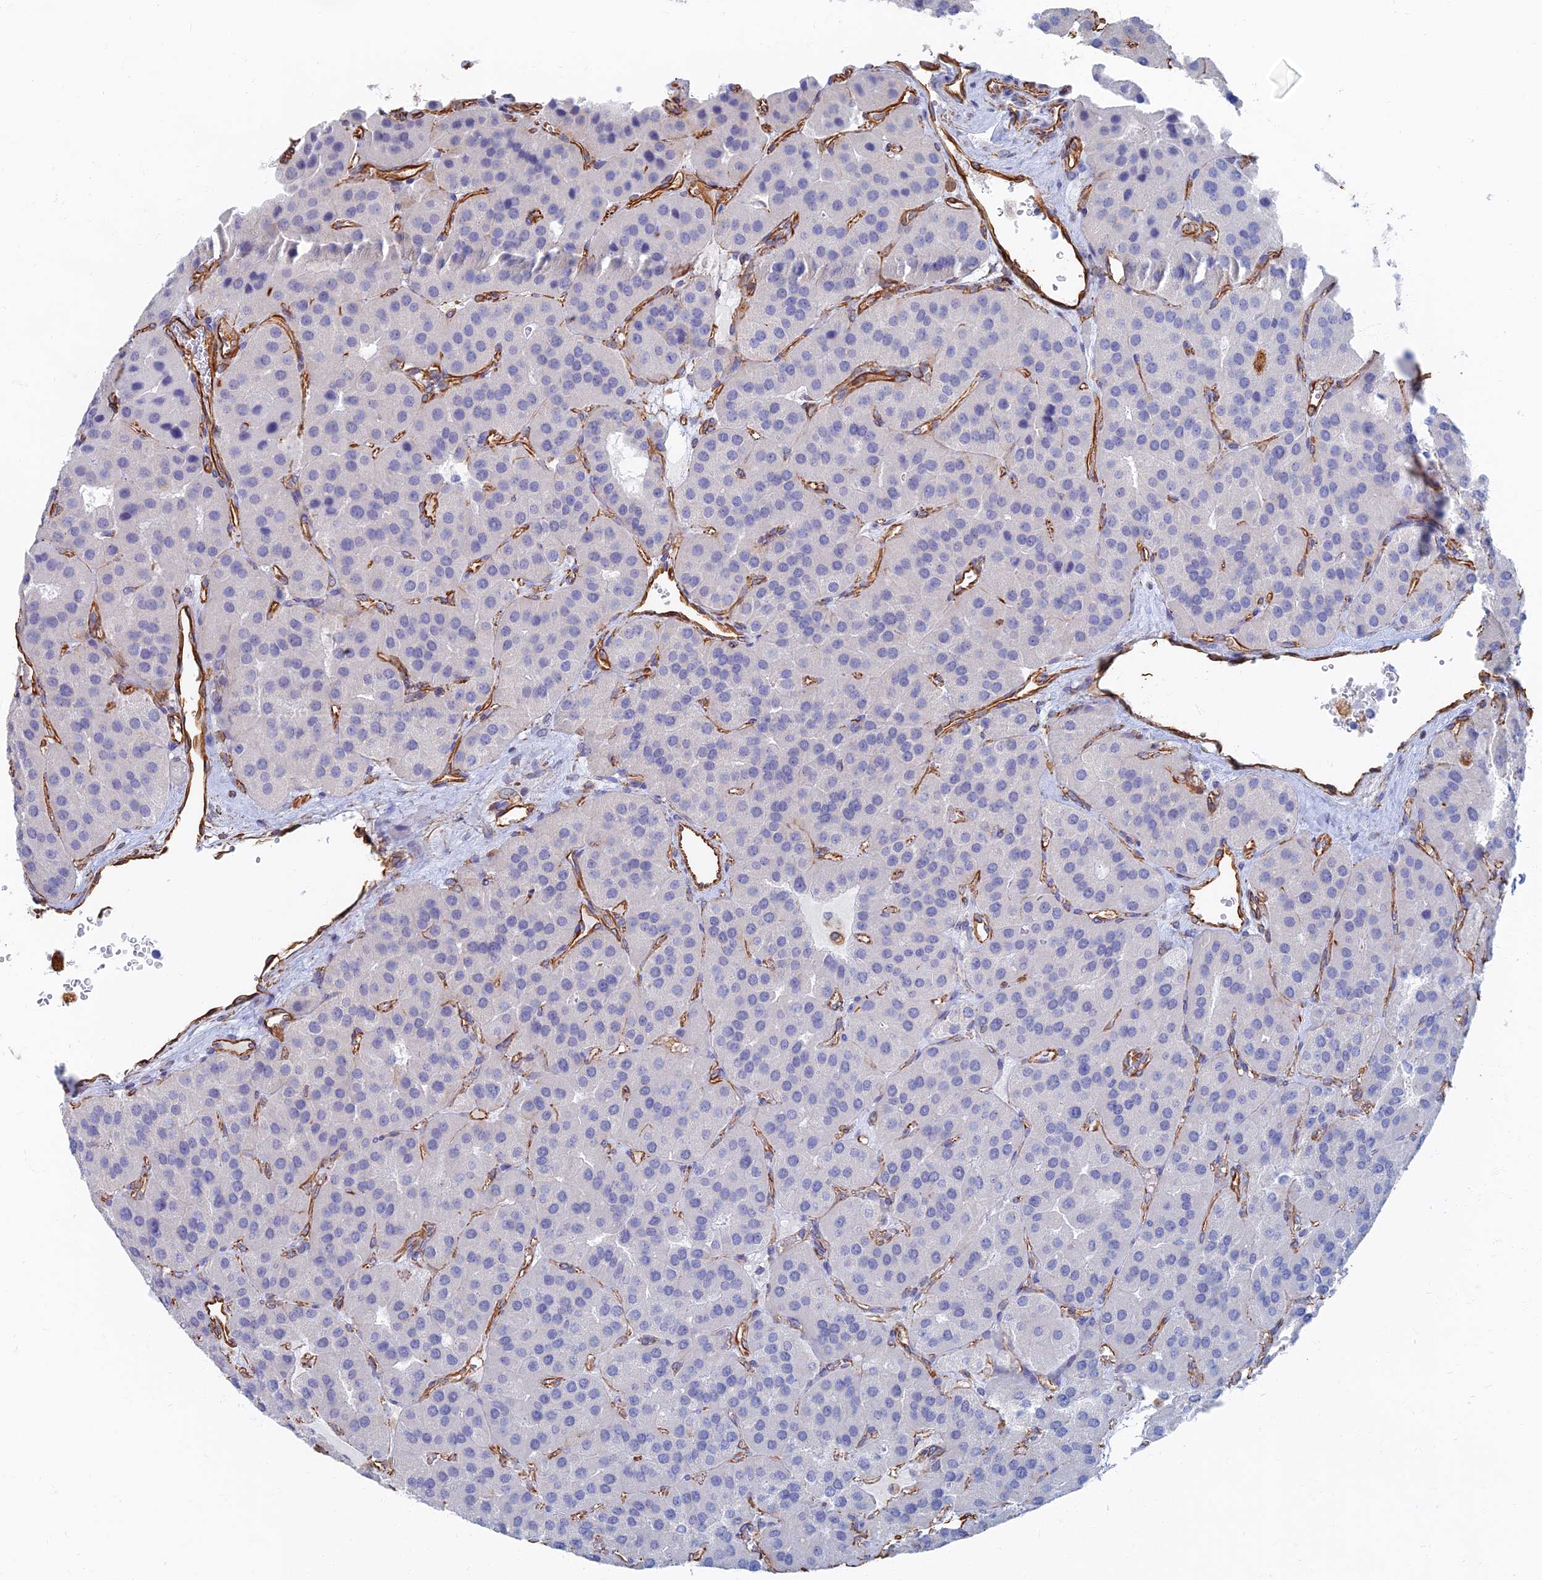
{"staining": {"intensity": "negative", "quantity": "none", "location": "none"}, "tissue": "parathyroid gland", "cell_type": "Glandular cells", "image_type": "normal", "snomed": [{"axis": "morphology", "description": "Normal tissue, NOS"}, {"axis": "morphology", "description": "Adenoma, NOS"}, {"axis": "topography", "description": "Parathyroid gland"}], "caption": "The histopathology image shows no staining of glandular cells in benign parathyroid gland. (Brightfield microscopy of DAB IHC at high magnification).", "gene": "RMC1", "patient": {"sex": "female", "age": 86}}